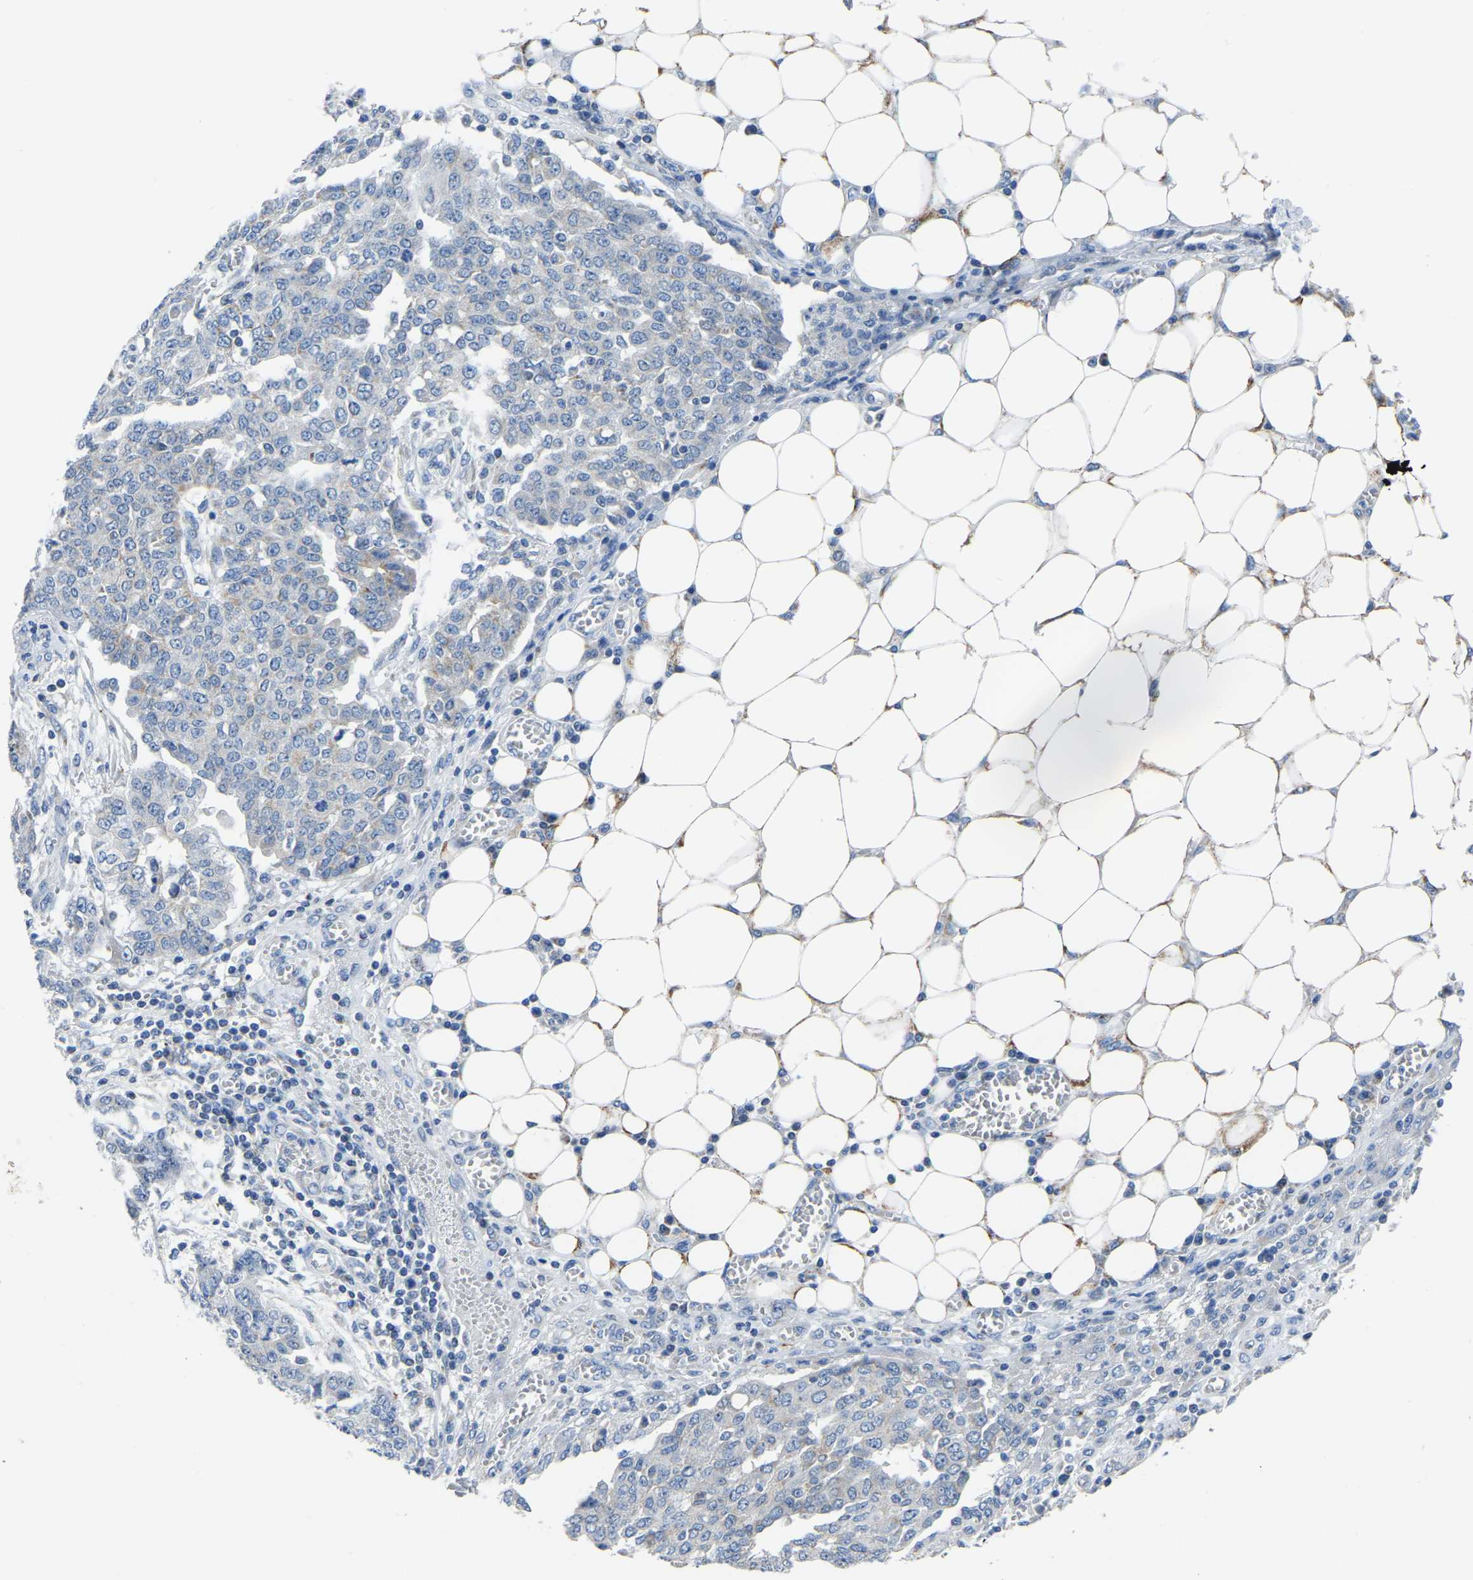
{"staining": {"intensity": "negative", "quantity": "none", "location": "none"}, "tissue": "ovarian cancer", "cell_type": "Tumor cells", "image_type": "cancer", "snomed": [{"axis": "morphology", "description": "Cystadenocarcinoma, serous, NOS"}, {"axis": "topography", "description": "Soft tissue"}, {"axis": "topography", "description": "Ovary"}], "caption": "There is no significant positivity in tumor cells of serous cystadenocarcinoma (ovarian). (DAB (3,3'-diaminobenzidine) IHC, high magnification).", "gene": "ETFA", "patient": {"sex": "female", "age": 57}}